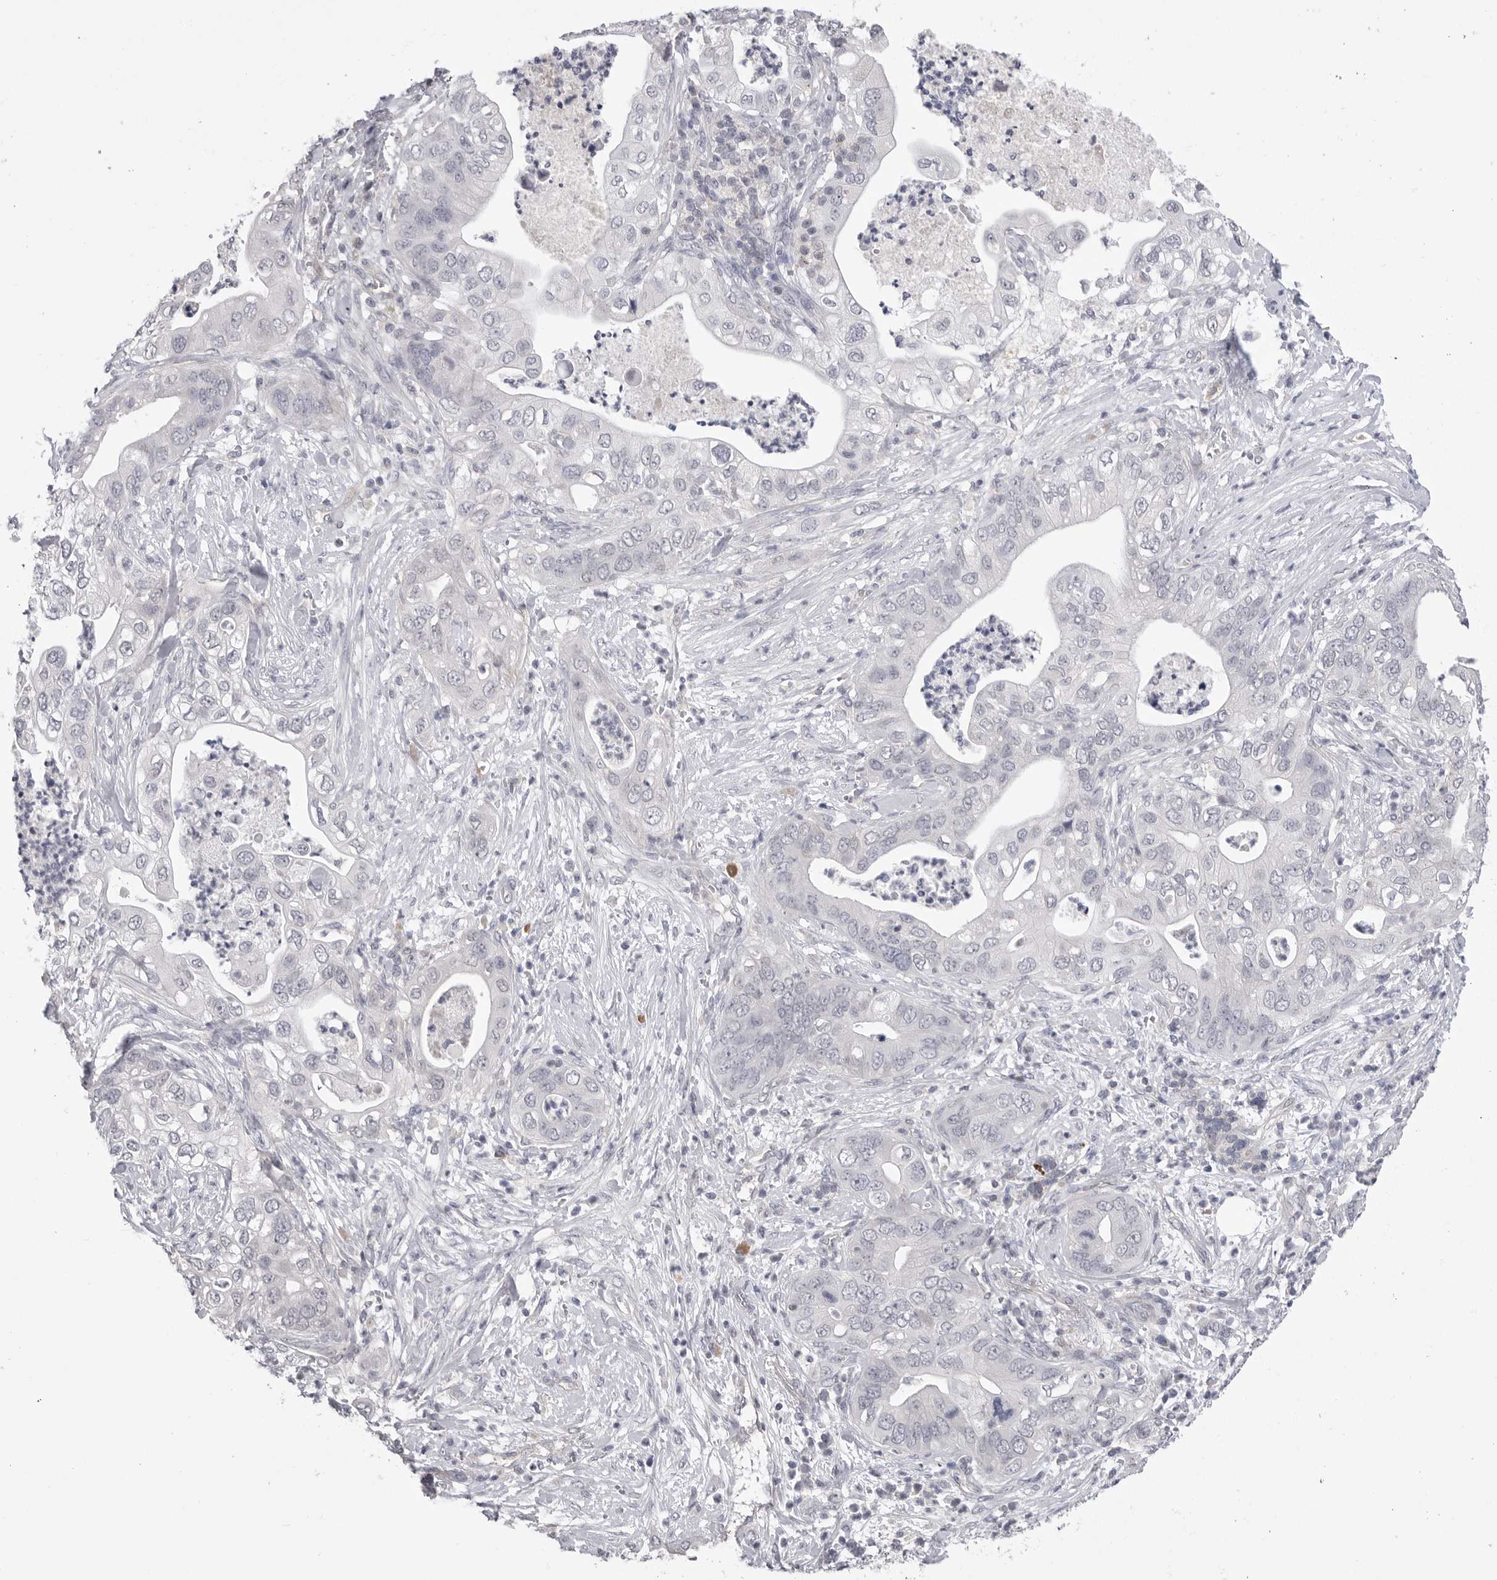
{"staining": {"intensity": "negative", "quantity": "none", "location": "none"}, "tissue": "pancreatic cancer", "cell_type": "Tumor cells", "image_type": "cancer", "snomed": [{"axis": "morphology", "description": "Adenocarcinoma, NOS"}, {"axis": "topography", "description": "Pancreas"}], "caption": "Protein analysis of adenocarcinoma (pancreatic) reveals no significant expression in tumor cells.", "gene": "DLGAP3", "patient": {"sex": "female", "age": 78}}